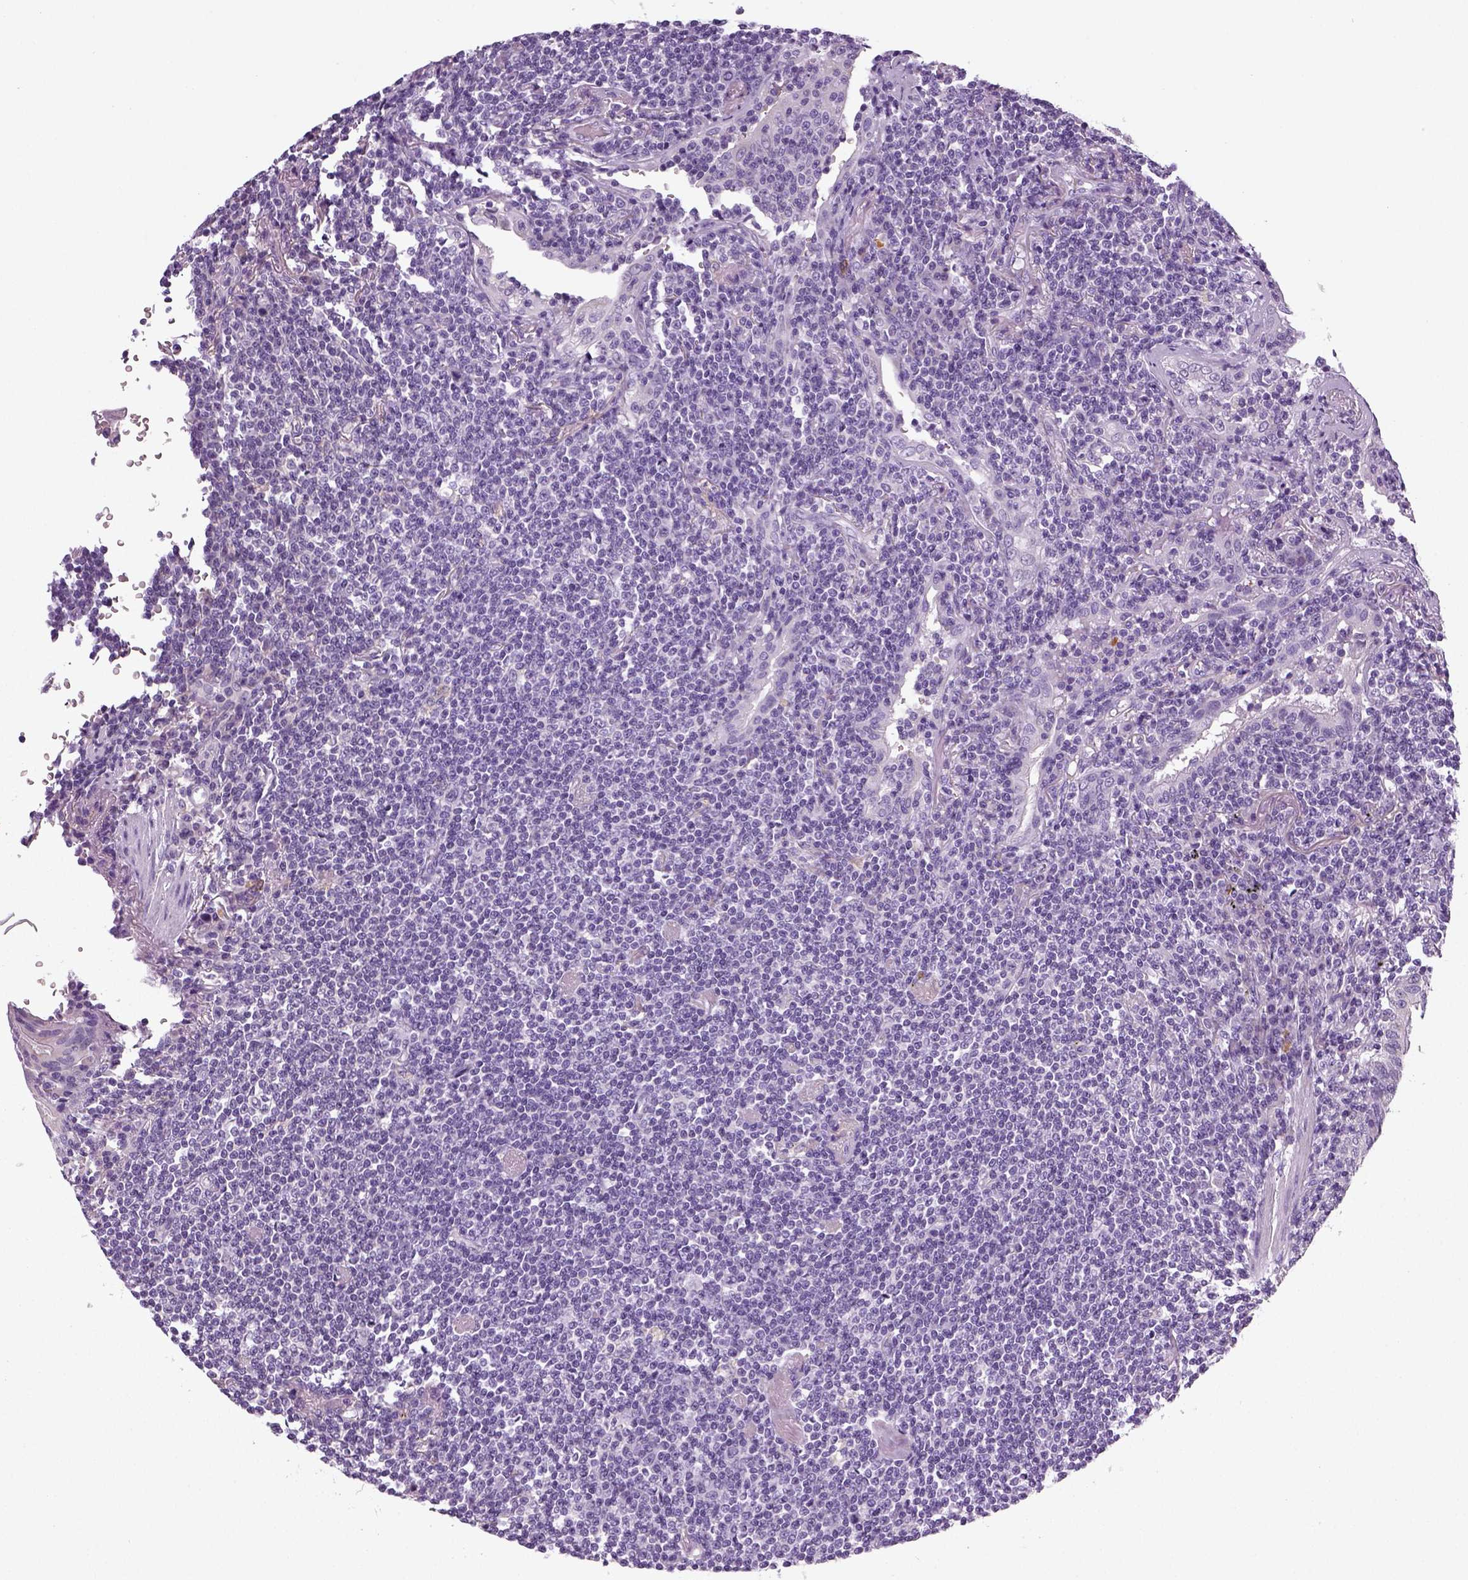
{"staining": {"intensity": "negative", "quantity": "none", "location": "none"}, "tissue": "lymphoma", "cell_type": "Tumor cells", "image_type": "cancer", "snomed": [{"axis": "morphology", "description": "Malignant lymphoma, non-Hodgkin's type, Low grade"}, {"axis": "topography", "description": "Lung"}], "caption": "Immunohistochemical staining of human lymphoma demonstrates no significant expression in tumor cells. The staining is performed using DAB (3,3'-diaminobenzidine) brown chromogen with nuclei counter-stained in using hematoxylin.", "gene": "NECAB2", "patient": {"sex": "female", "age": 71}}